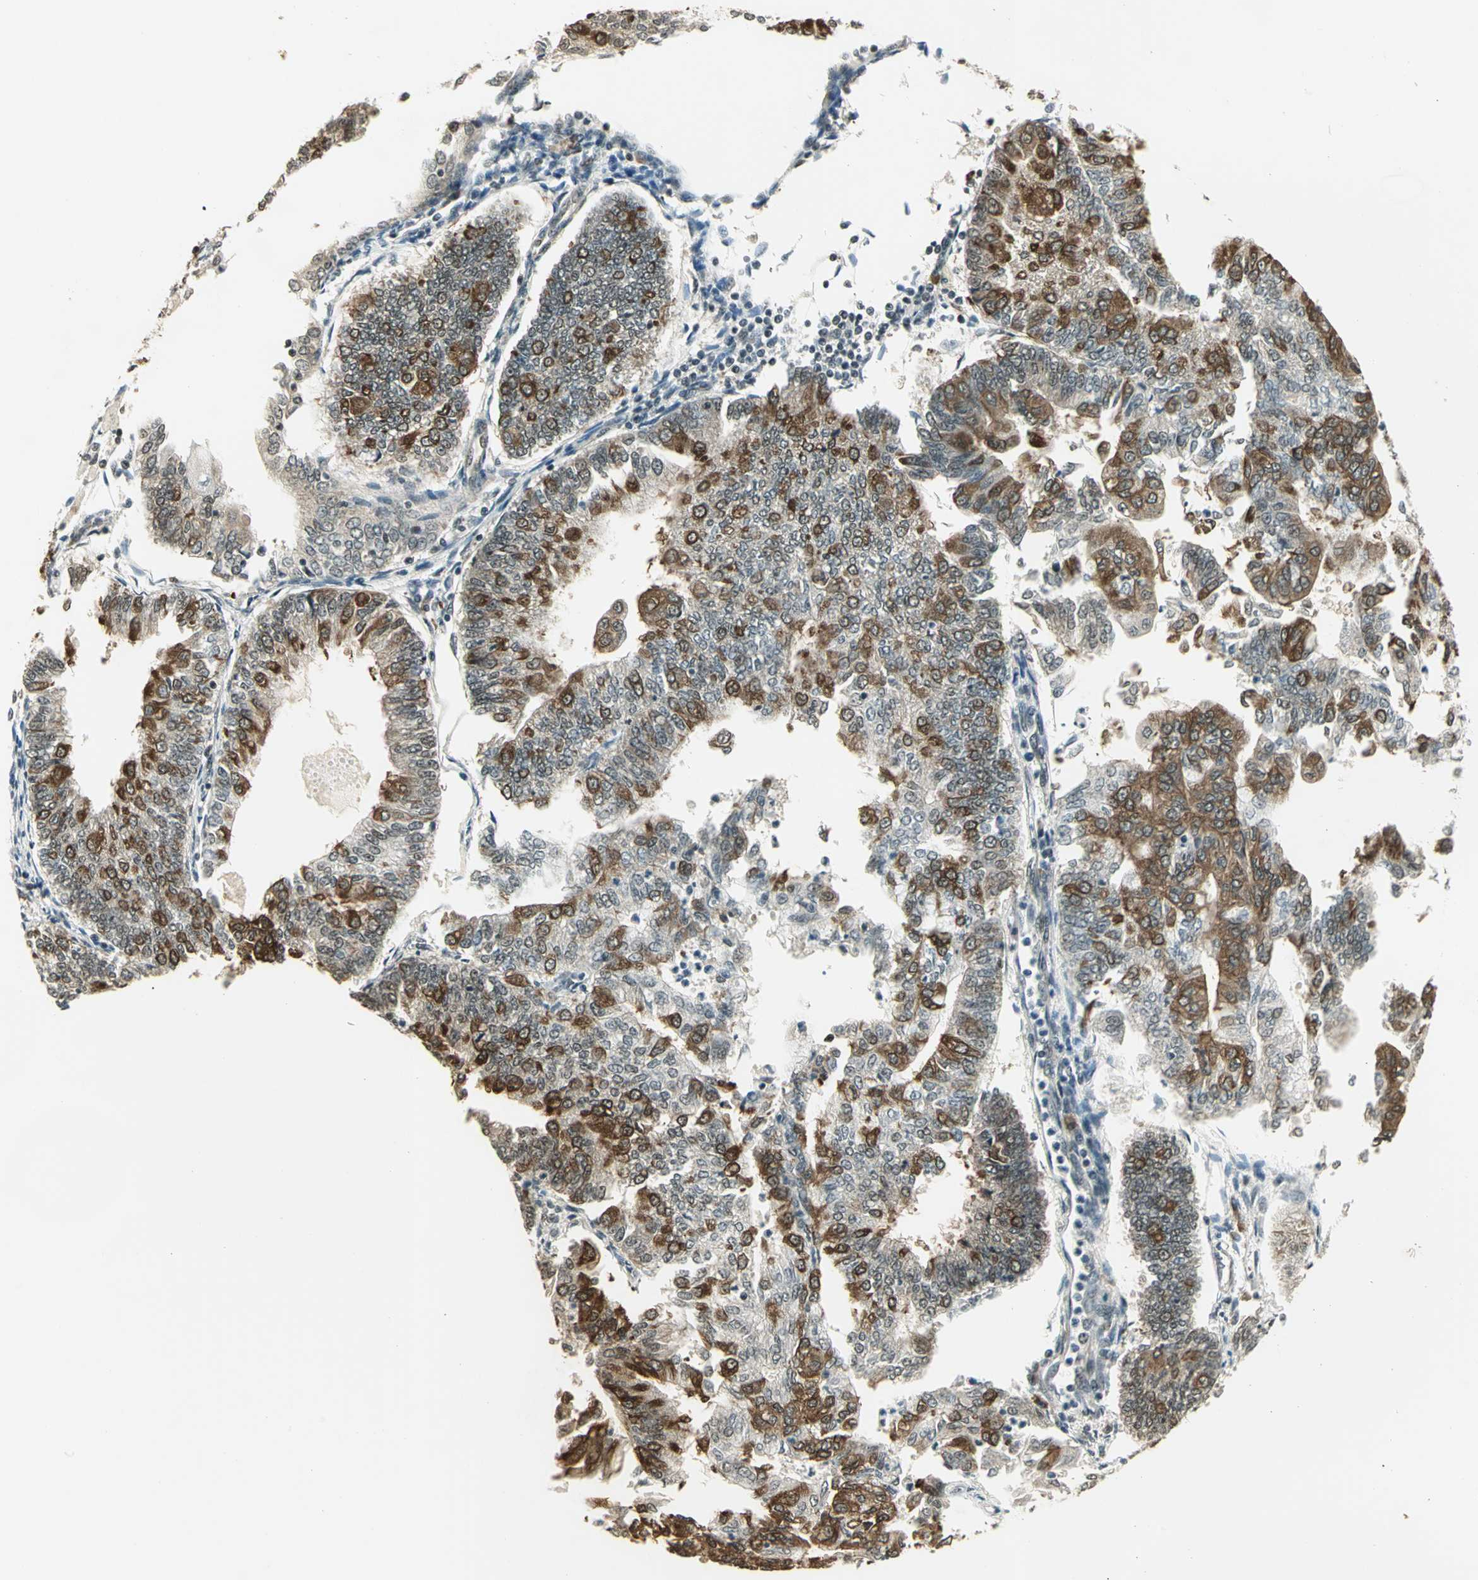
{"staining": {"intensity": "strong", "quantity": "25%-75%", "location": "cytoplasmic/membranous"}, "tissue": "endometrial cancer", "cell_type": "Tumor cells", "image_type": "cancer", "snomed": [{"axis": "morphology", "description": "Adenocarcinoma, NOS"}, {"axis": "topography", "description": "Endometrium"}], "caption": "Brown immunohistochemical staining in human endometrial cancer (adenocarcinoma) shows strong cytoplasmic/membranous staining in about 25%-75% of tumor cells.", "gene": "CDC34", "patient": {"sex": "female", "age": 59}}